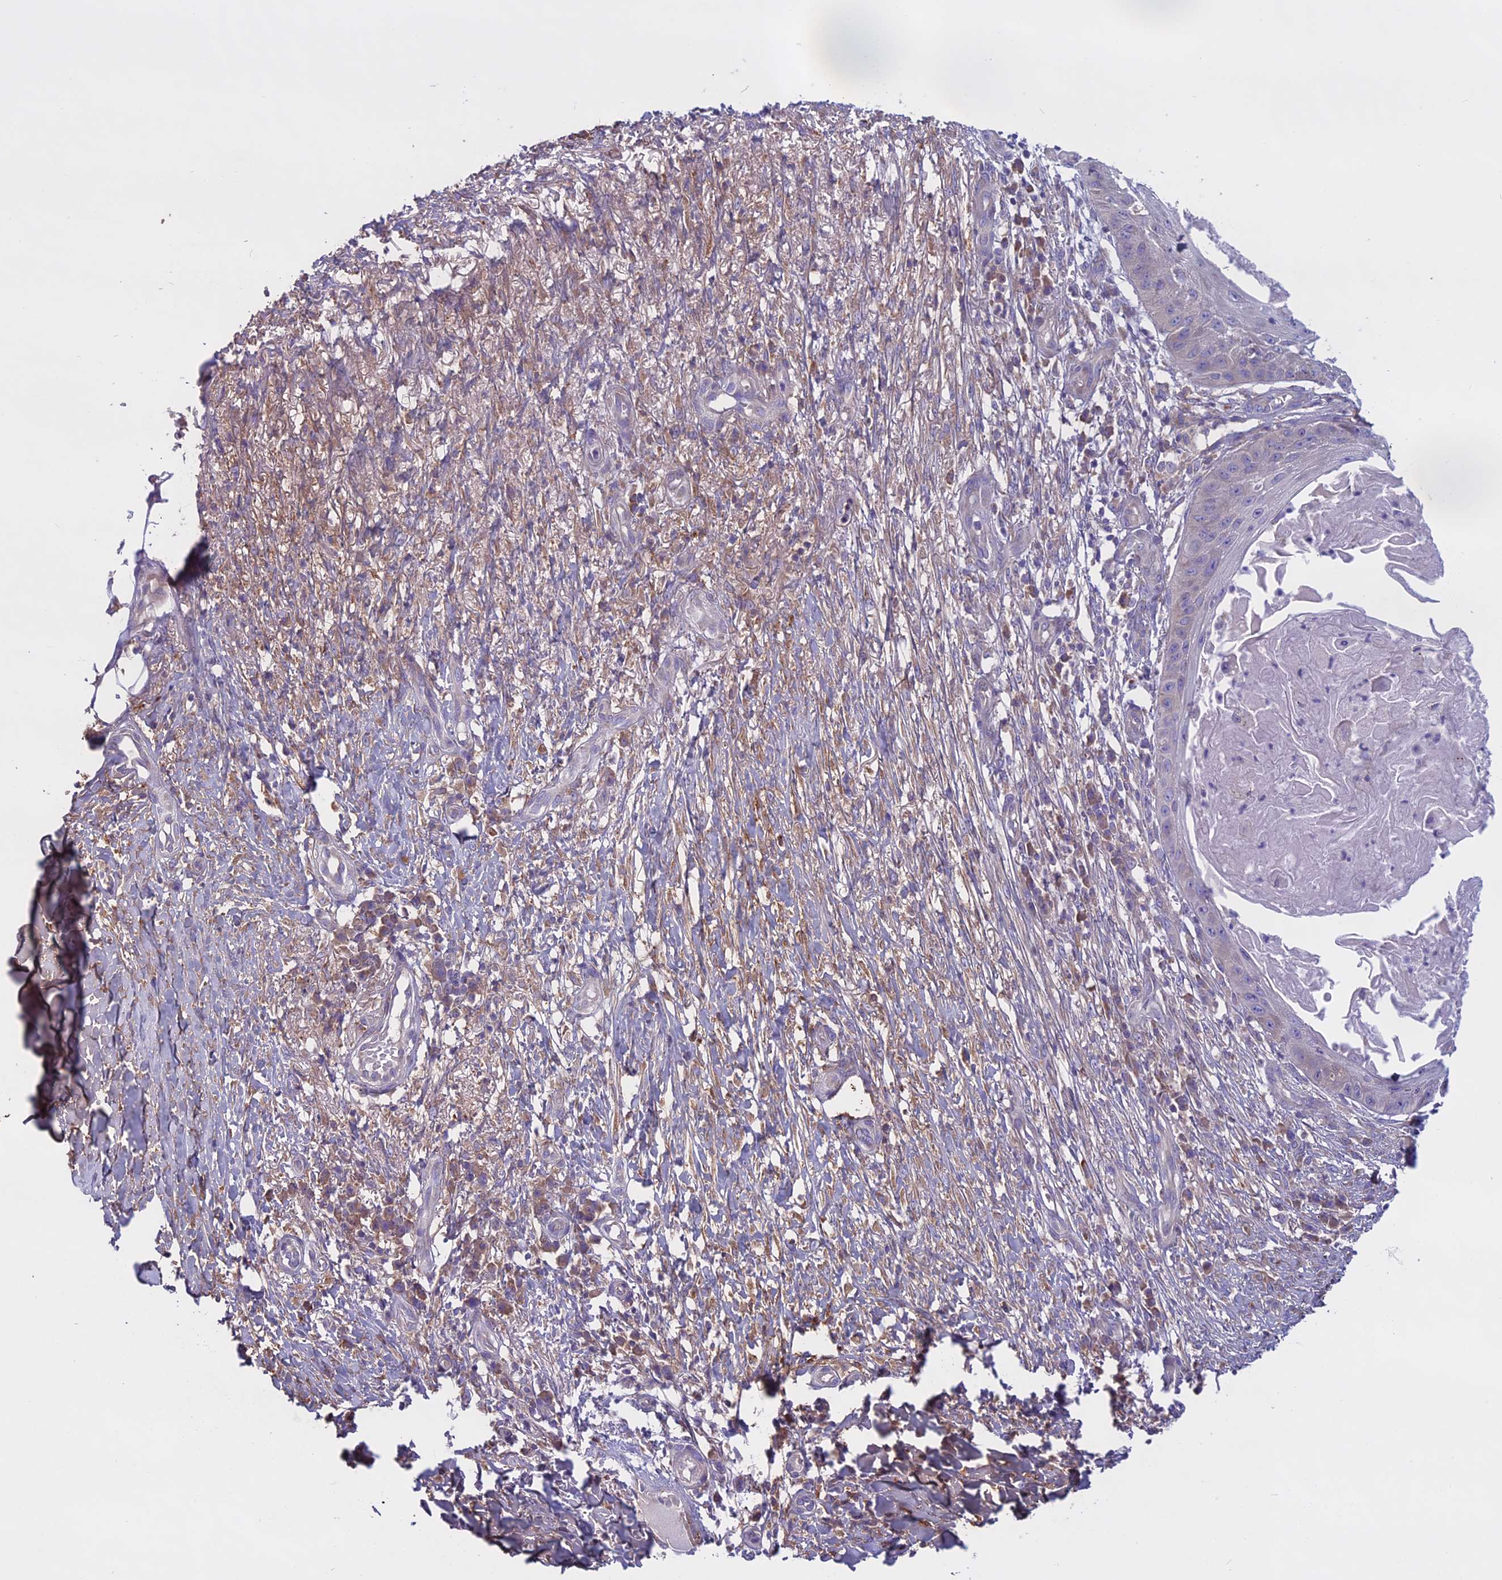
{"staining": {"intensity": "negative", "quantity": "none", "location": "none"}, "tissue": "skin cancer", "cell_type": "Tumor cells", "image_type": "cancer", "snomed": [{"axis": "morphology", "description": "Squamous cell carcinoma, NOS"}, {"axis": "topography", "description": "Skin"}], "caption": "Immunohistochemistry image of neoplastic tissue: skin cancer stained with DAB (3,3'-diaminobenzidine) displays no significant protein positivity in tumor cells.", "gene": "DCTN5", "patient": {"sex": "male", "age": 70}}